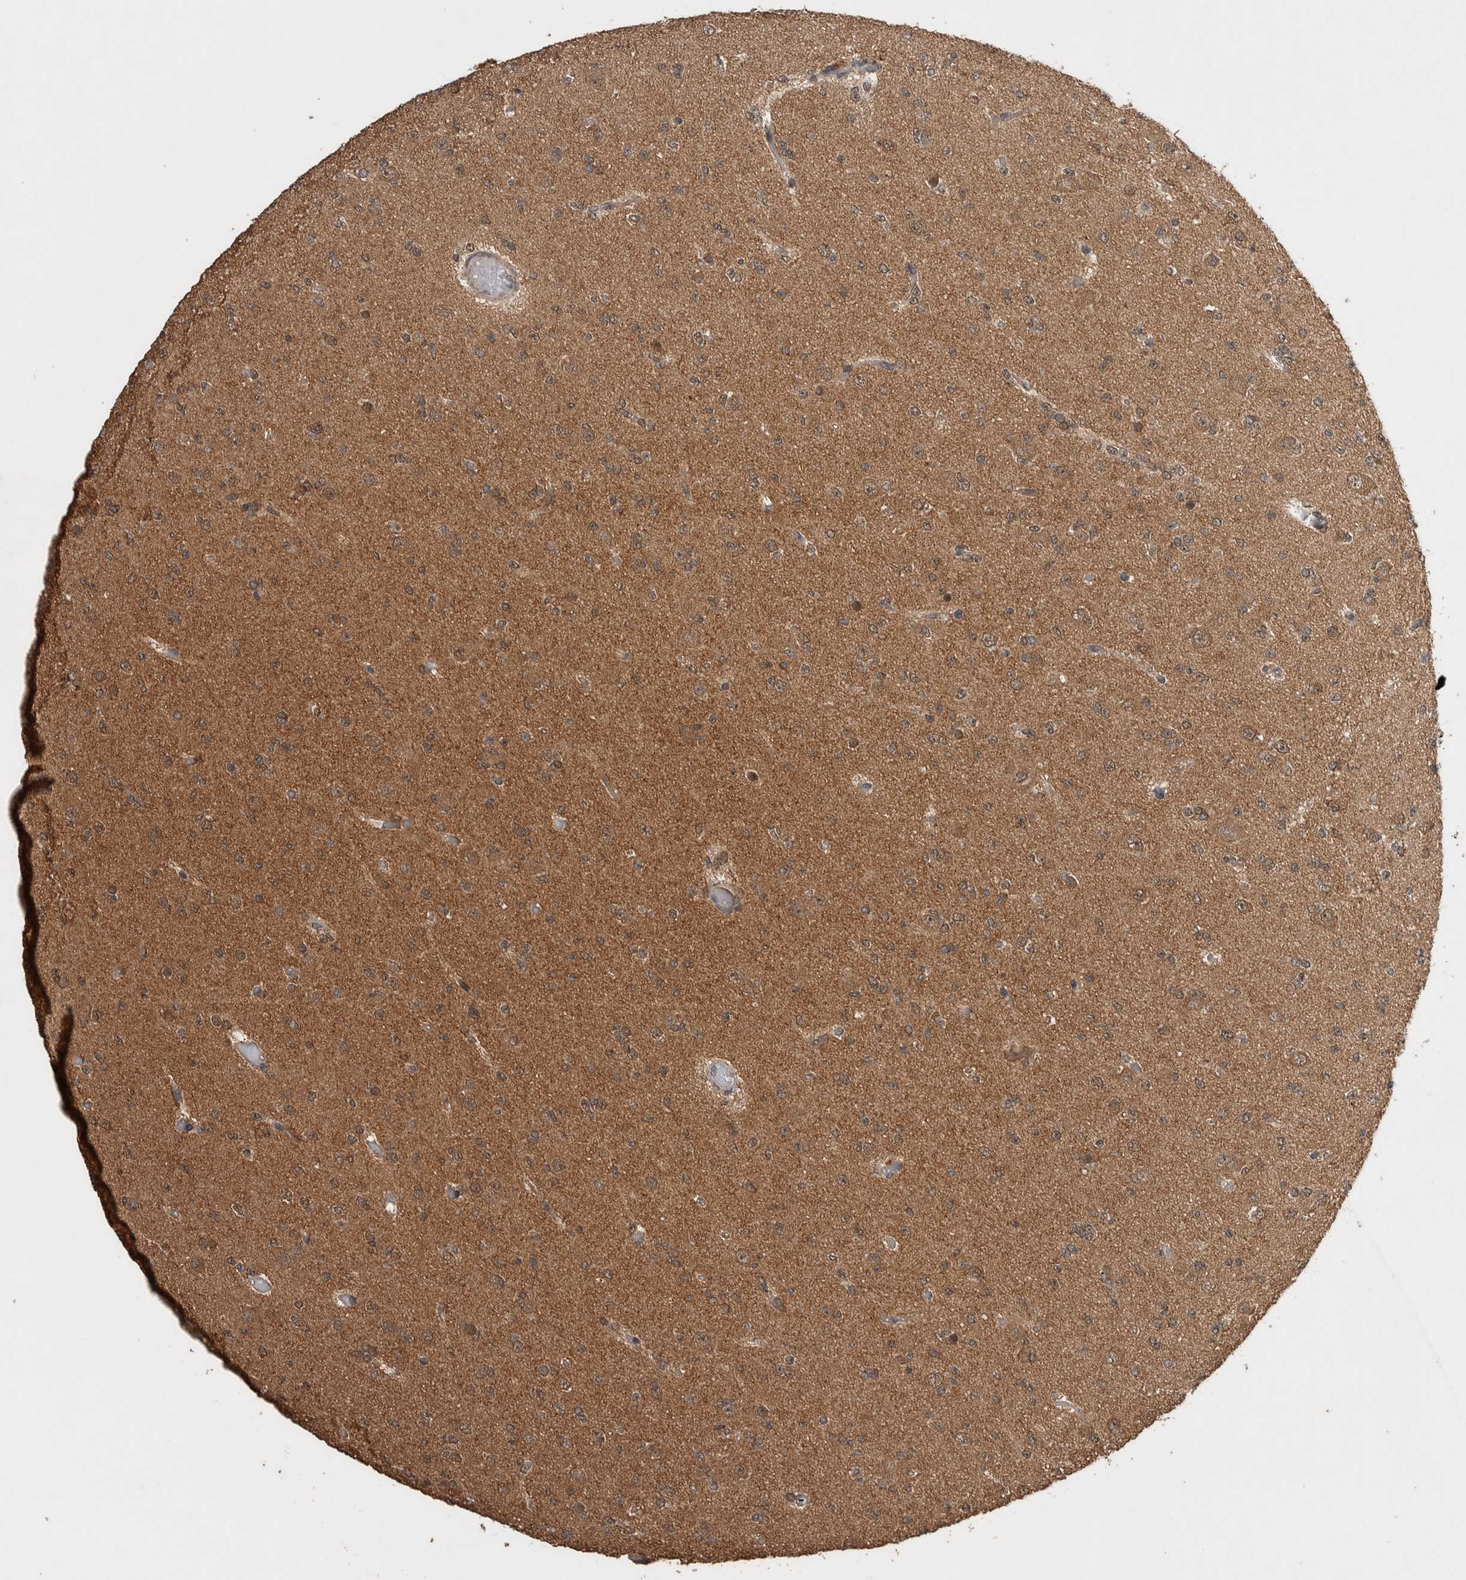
{"staining": {"intensity": "weak", "quantity": "25%-75%", "location": "cytoplasmic/membranous"}, "tissue": "glioma", "cell_type": "Tumor cells", "image_type": "cancer", "snomed": [{"axis": "morphology", "description": "Glioma, malignant, Low grade"}, {"axis": "topography", "description": "Brain"}], "caption": "Weak cytoplasmic/membranous protein staining is identified in approximately 25%-75% of tumor cells in malignant glioma (low-grade).", "gene": "DVL2", "patient": {"sex": "female", "age": 22}}